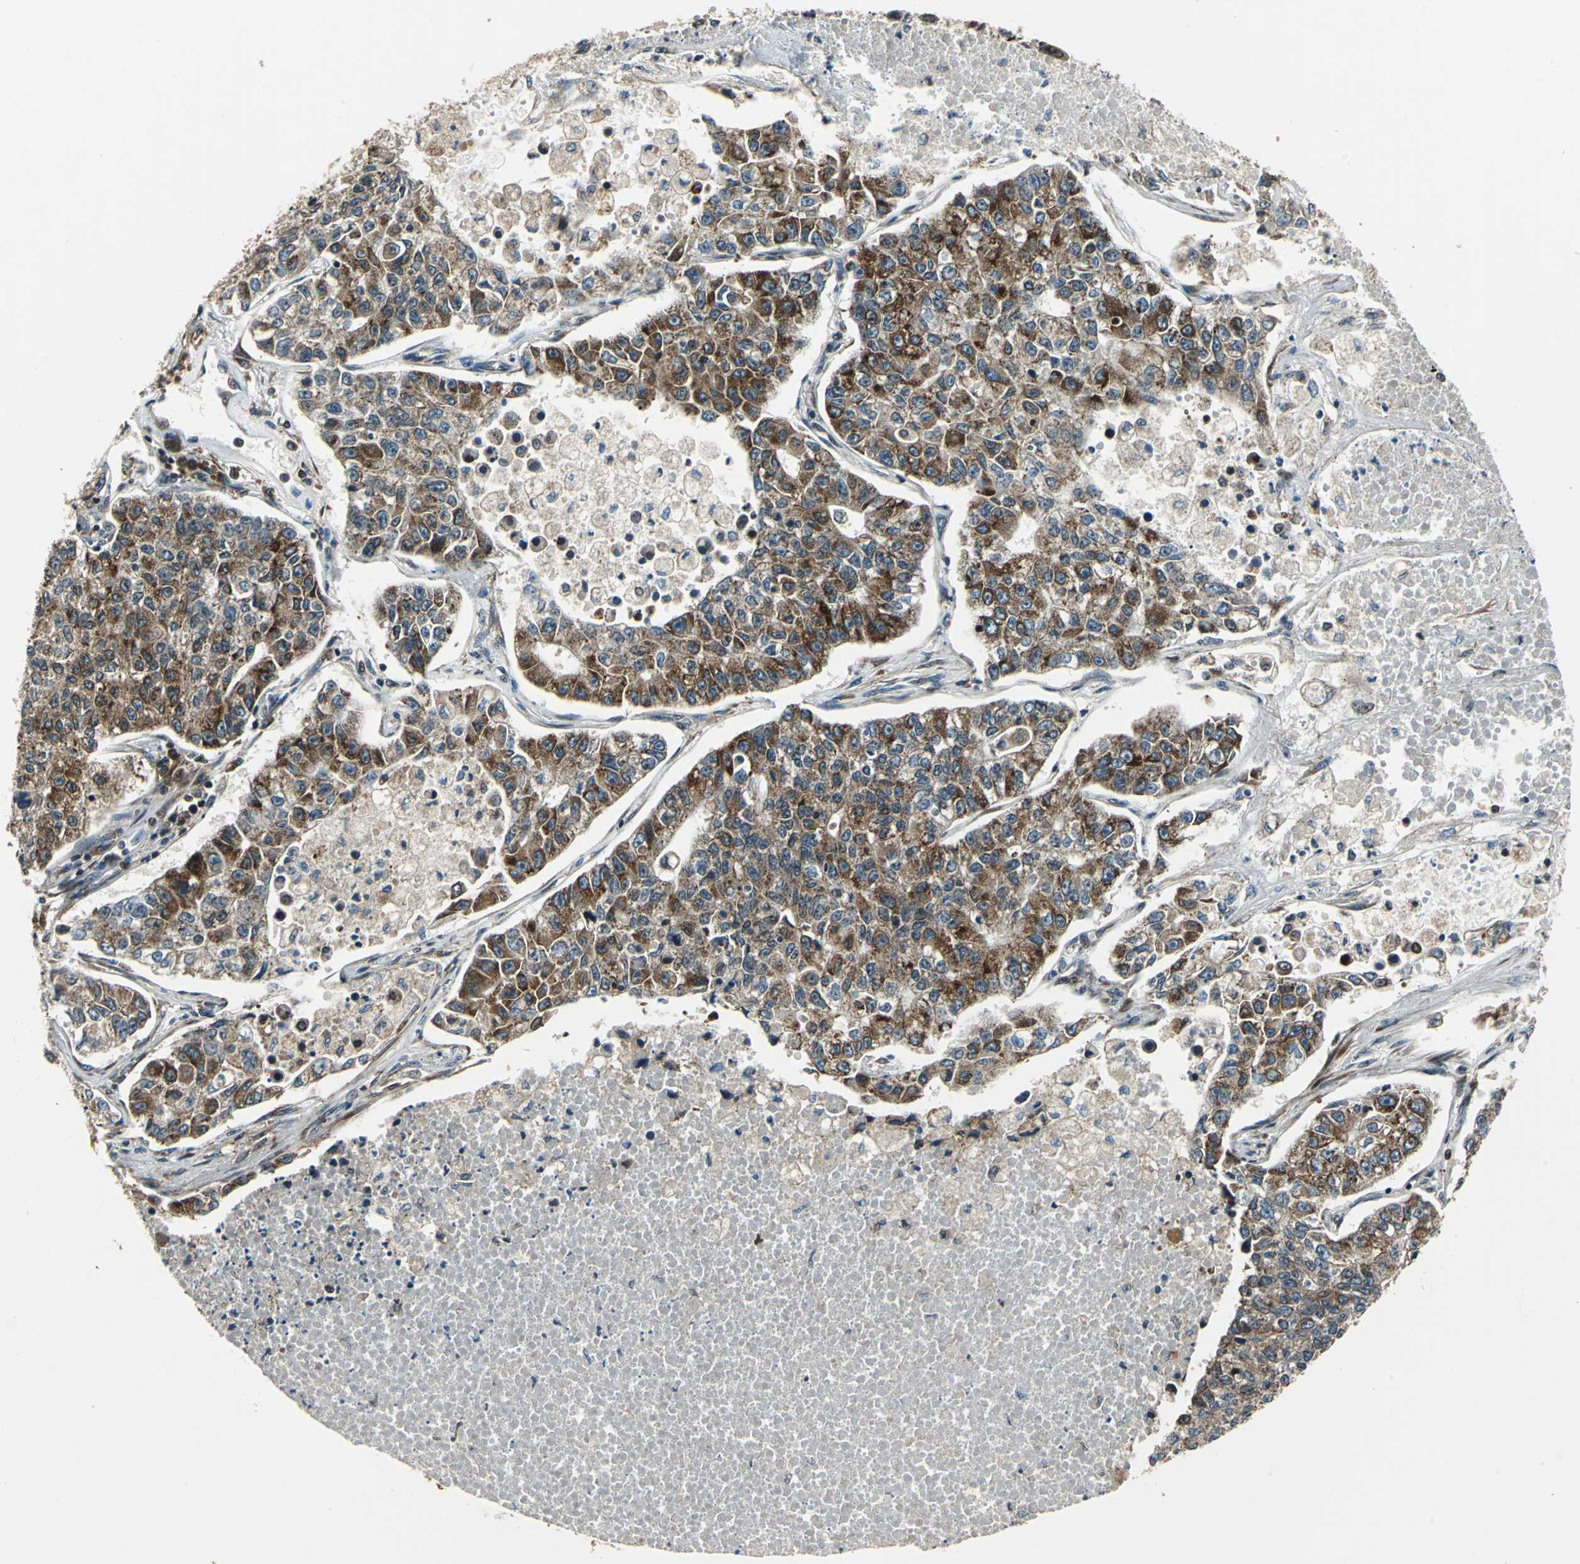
{"staining": {"intensity": "moderate", "quantity": ">75%", "location": "cytoplasmic/membranous"}, "tissue": "lung cancer", "cell_type": "Tumor cells", "image_type": "cancer", "snomed": [{"axis": "morphology", "description": "Adenocarcinoma, NOS"}, {"axis": "topography", "description": "Lung"}], "caption": "Immunohistochemical staining of lung cancer (adenocarcinoma) exhibits moderate cytoplasmic/membranous protein staining in about >75% of tumor cells. (Brightfield microscopy of DAB IHC at high magnification).", "gene": "AATF", "patient": {"sex": "male", "age": 49}}